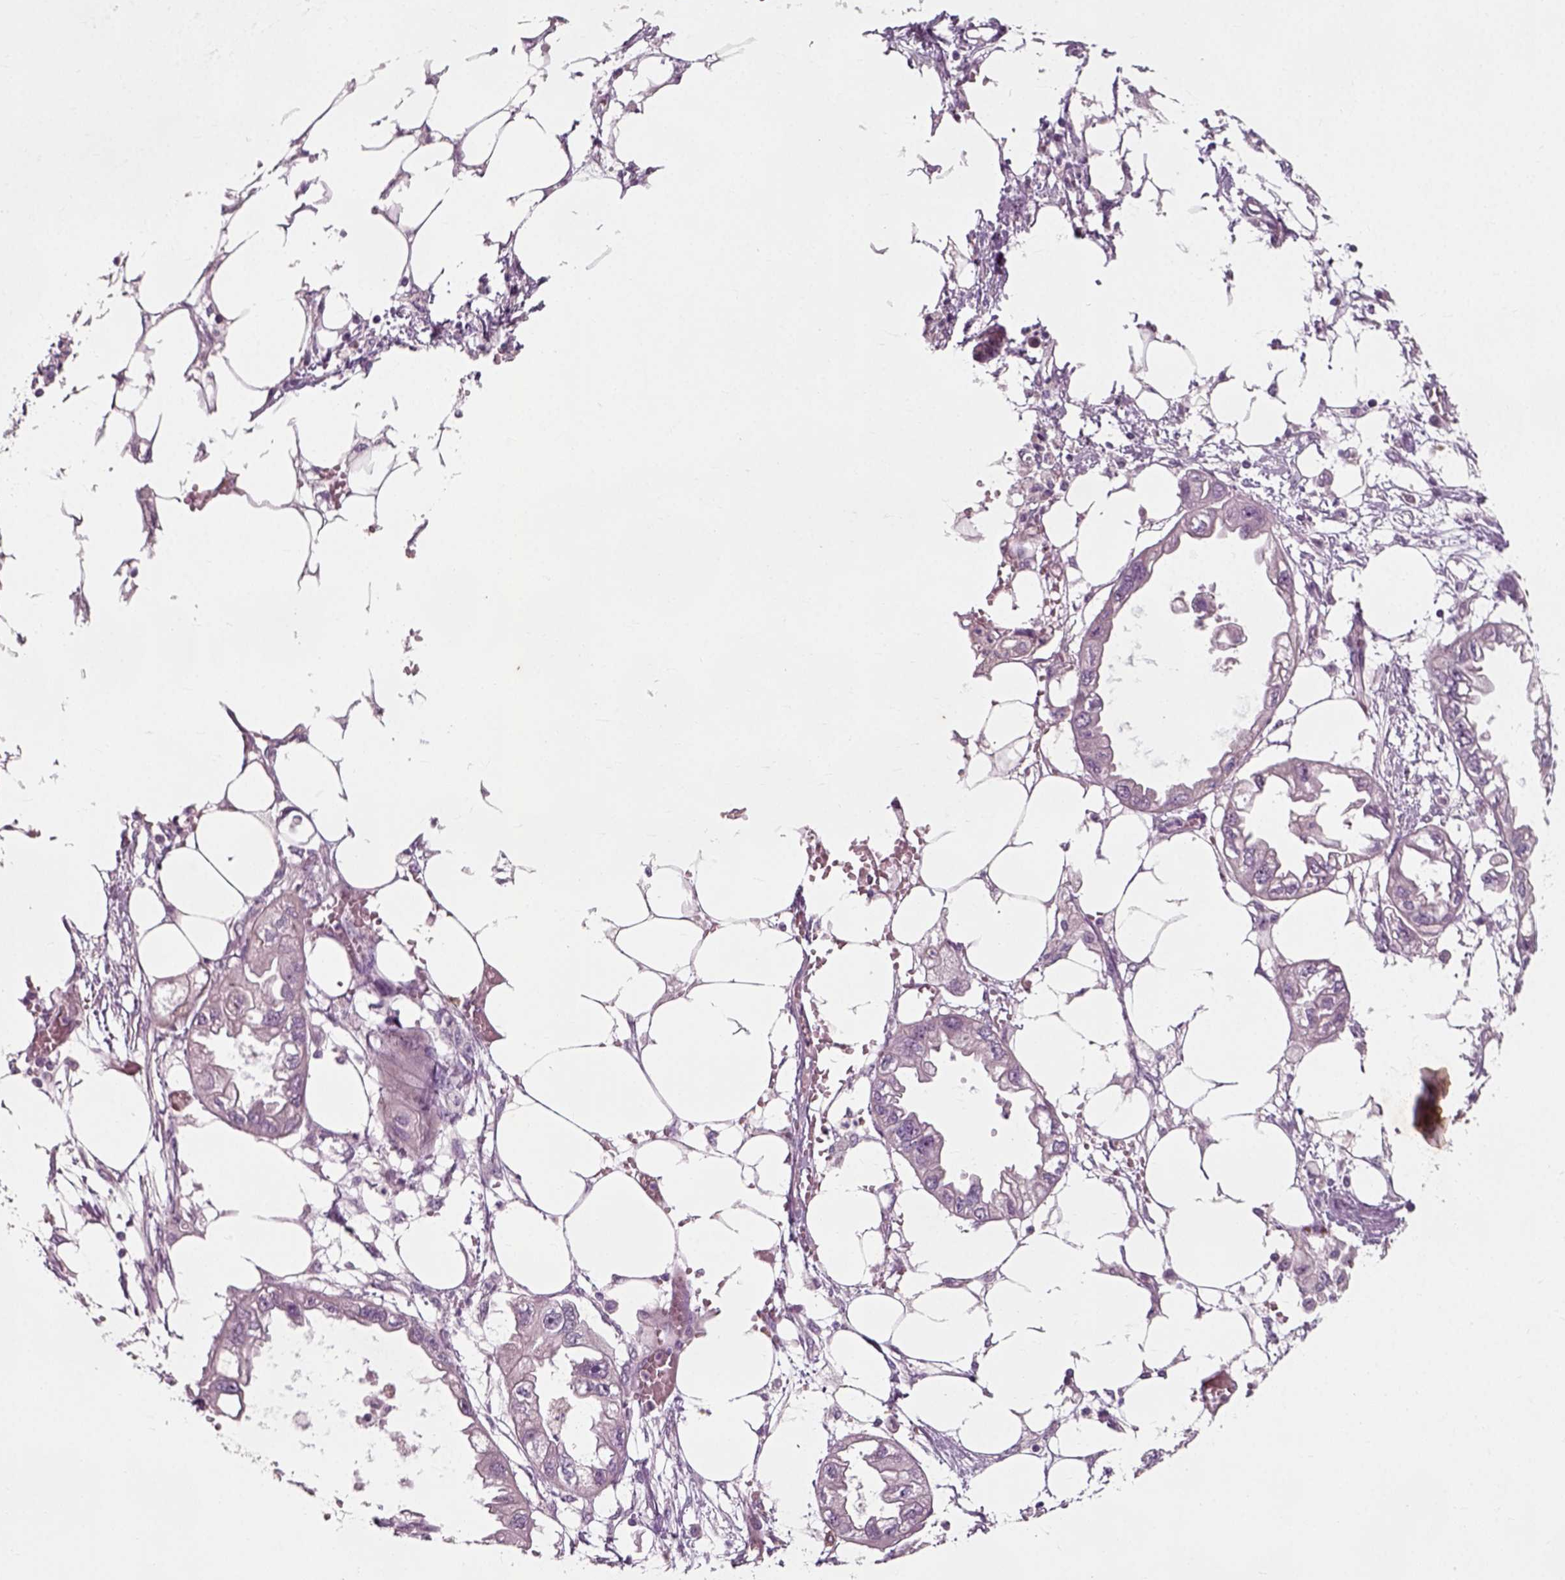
{"staining": {"intensity": "negative", "quantity": "none", "location": "none"}, "tissue": "endometrial cancer", "cell_type": "Tumor cells", "image_type": "cancer", "snomed": [{"axis": "morphology", "description": "Adenocarcinoma, NOS"}, {"axis": "morphology", "description": "Adenocarcinoma, metastatic, NOS"}, {"axis": "topography", "description": "Adipose tissue"}, {"axis": "topography", "description": "Endometrium"}], "caption": "A high-resolution photomicrograph shows immunohistochemistry (IHC) staining of endometrial adenocarcinoma, which reveals no significant staining in tumor cells. Brightfield microscopy of IHC stained with DAB (3,3'-diaminobenzidine) (brown) and hematoxylin (blue), captured at high magnification.", "gene": "RND2", "patient": {"sex": "female", "age": 67}}